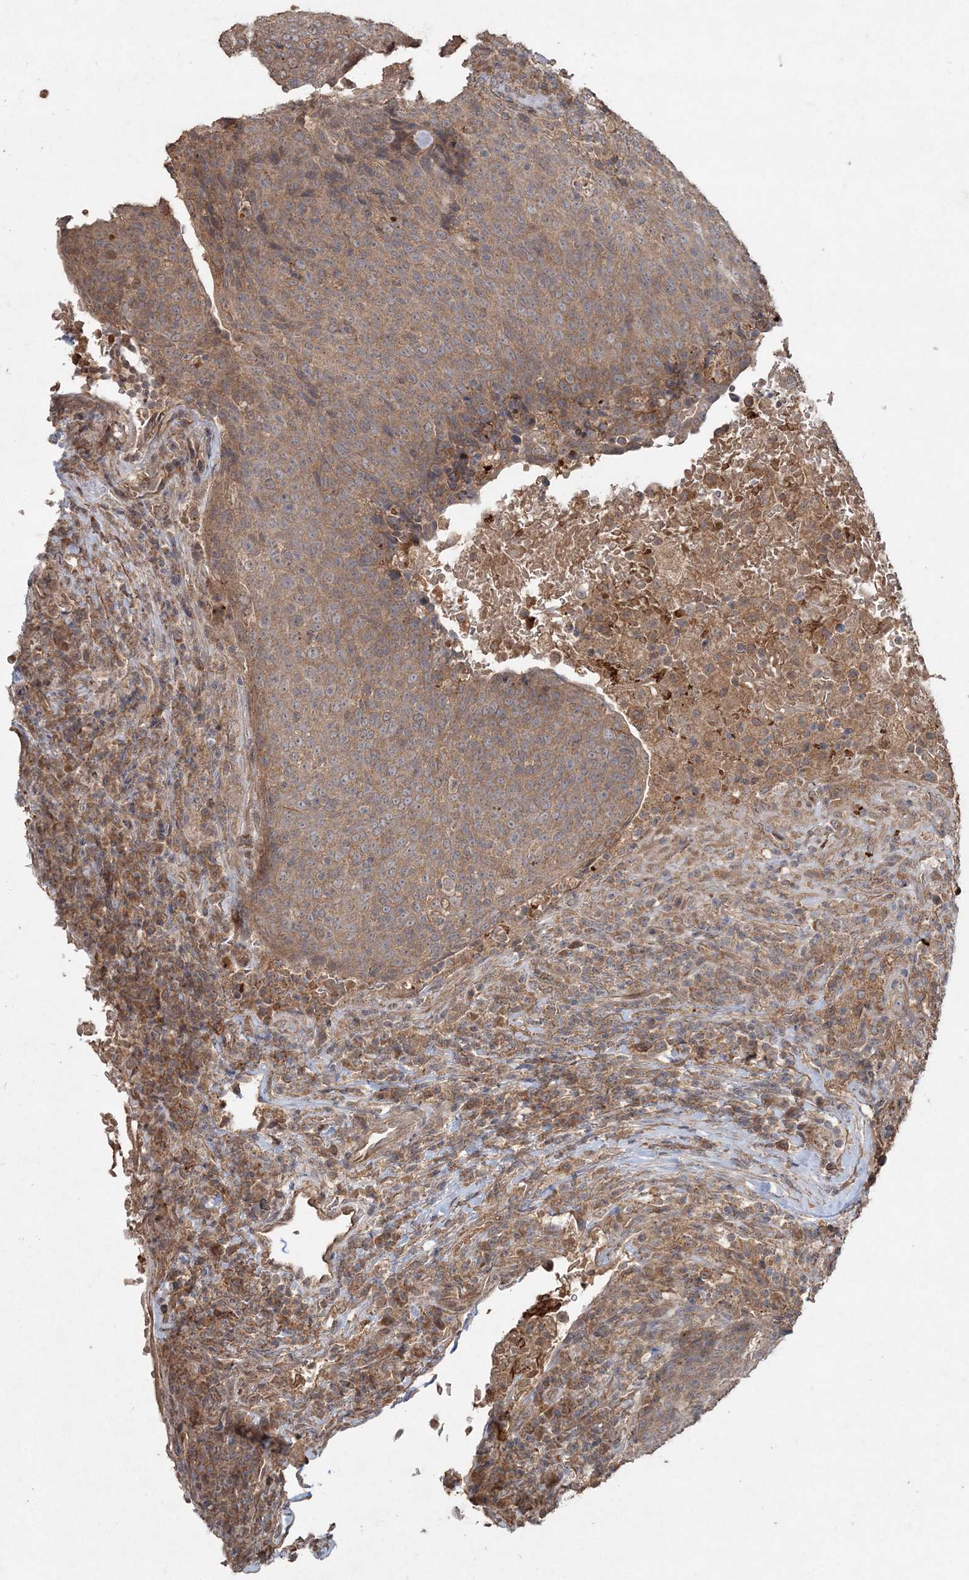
{"staining": {"intensity": "weak", "quantity": "25%-75%", "location": "cytoplasmic/membranous"}, "tissue": "head and neck cancer", "cell_type": "Tumor cells", "image_type": "cancer", "snomed": [{"axis": "morphology", "description": "Squamous cell carcinoma, NOS"}, {"axis": "morphology", "description": "Squamous cell carcinoma, metastatic, NOS"}, {"axis": "topography", "description": "Lymph node"}, {"axis": "topography", "description": "Head-Neck"}], "caption": "Immunohistochemistry (IHC) staining of squamous cell carcinoma (head and neck), which exhibits low levels of weak cytoplasmic/membranous positivity in about 25%-75% of tumor cells indicating weak cytoplasmic/membranous protein positivity. The staining was performed using DAB (3,3'-diaminobenzidine) (brown) for protein detection and nuclei were counterstained in hematoxylin (blue).", "gene": "SPRY1", "patient": {"sex": "male", "age": 62}}